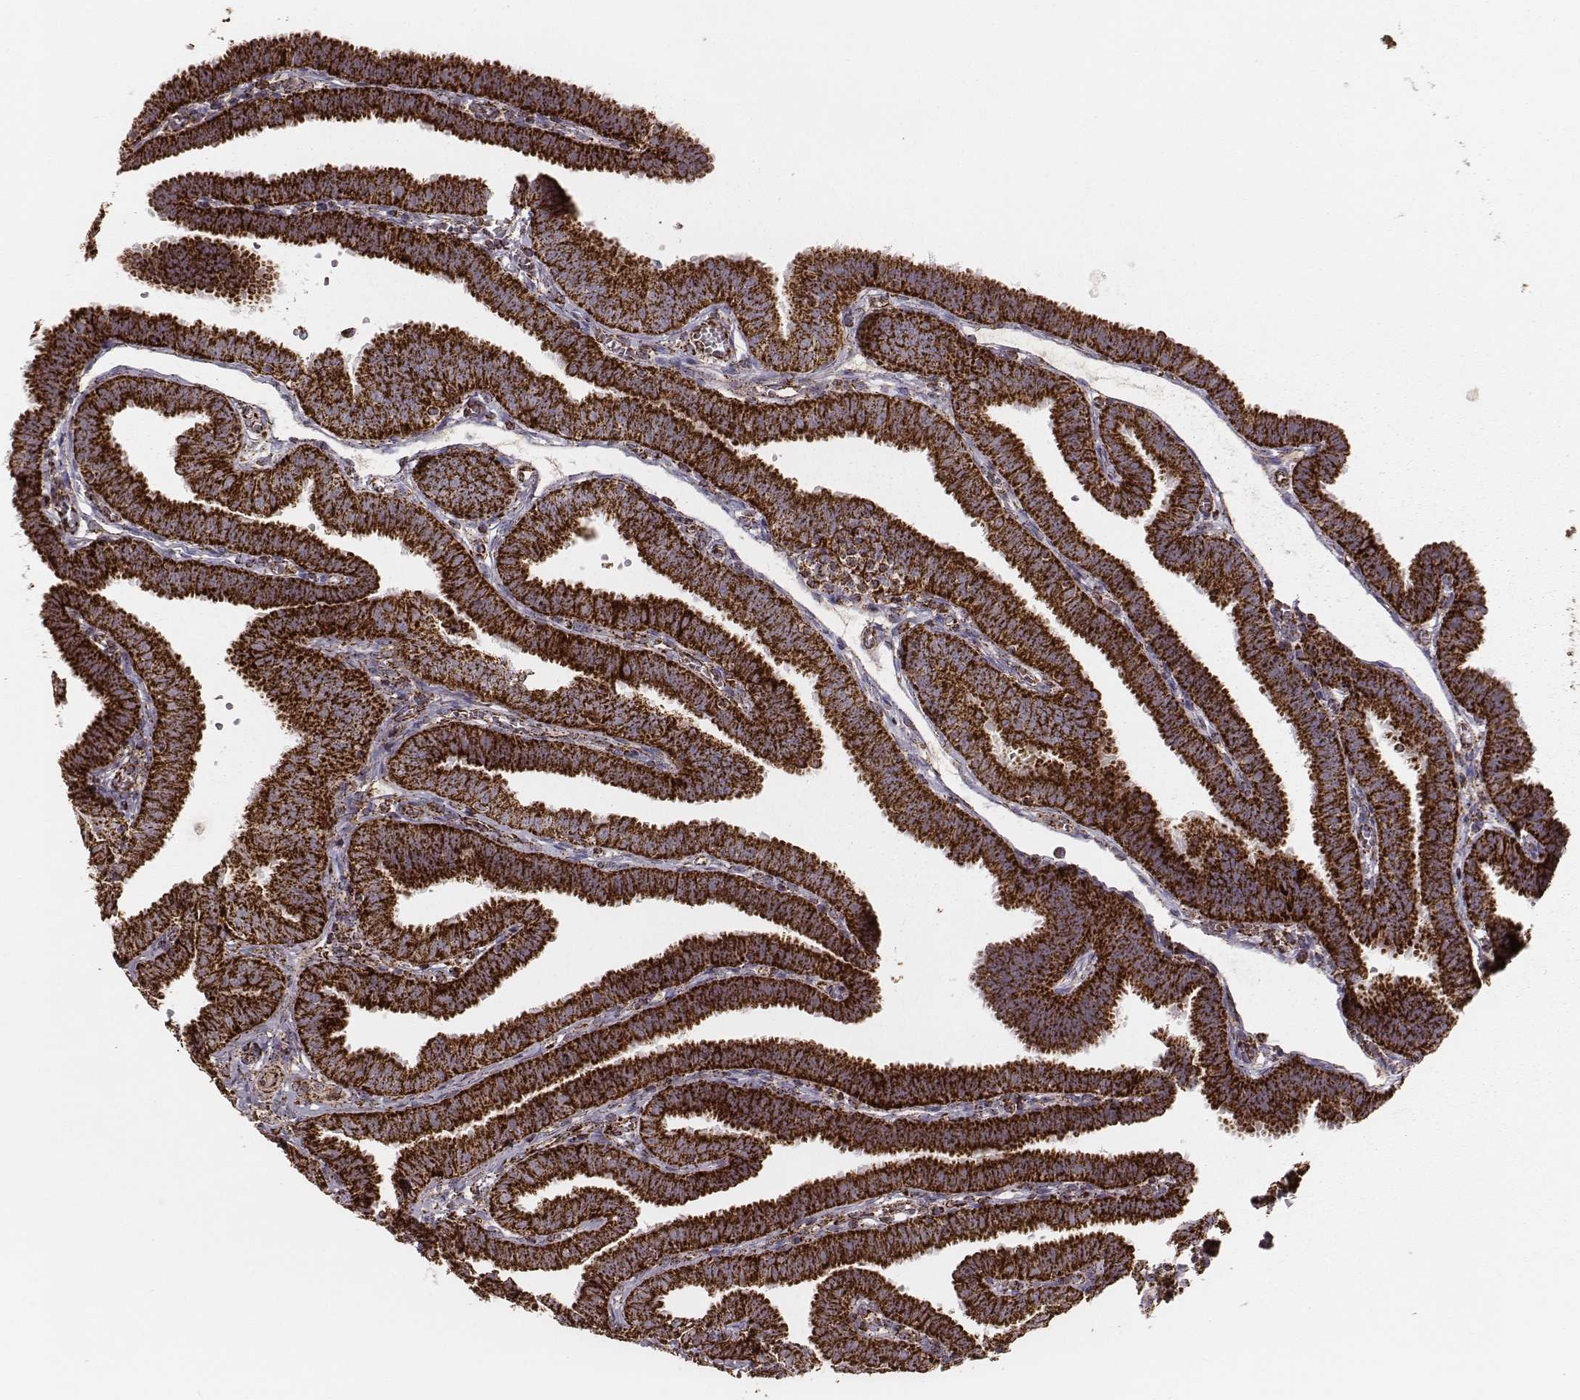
{"staining": {"intensity": "strong", "quantity": ">75%", "location": "cytoplasmic/membranous"}, "tissue": "fallopian tube", "cell_type": "Glandular cells", "image_type": "normal", "snomed": [{"axis": "morphology", "description": "Normal tissue, NOS"}, {"axis": "topography", "description": "Fallopian tube"}], "caption": "DAB (3,3'-diaminobenzidine) immunohistochemical staining of unremarkable fallopian tube displays strong cytoplasmic/membranous protein expression in approximately >75% of glandular cells. The staining was performed using DAB to visualize the protein expression in brown, while the nuclei were stained in blue with hematoxylin (Magnification: 20x).", "gene": "TUFM", "patient": {"sex": "female", "age": 25}}